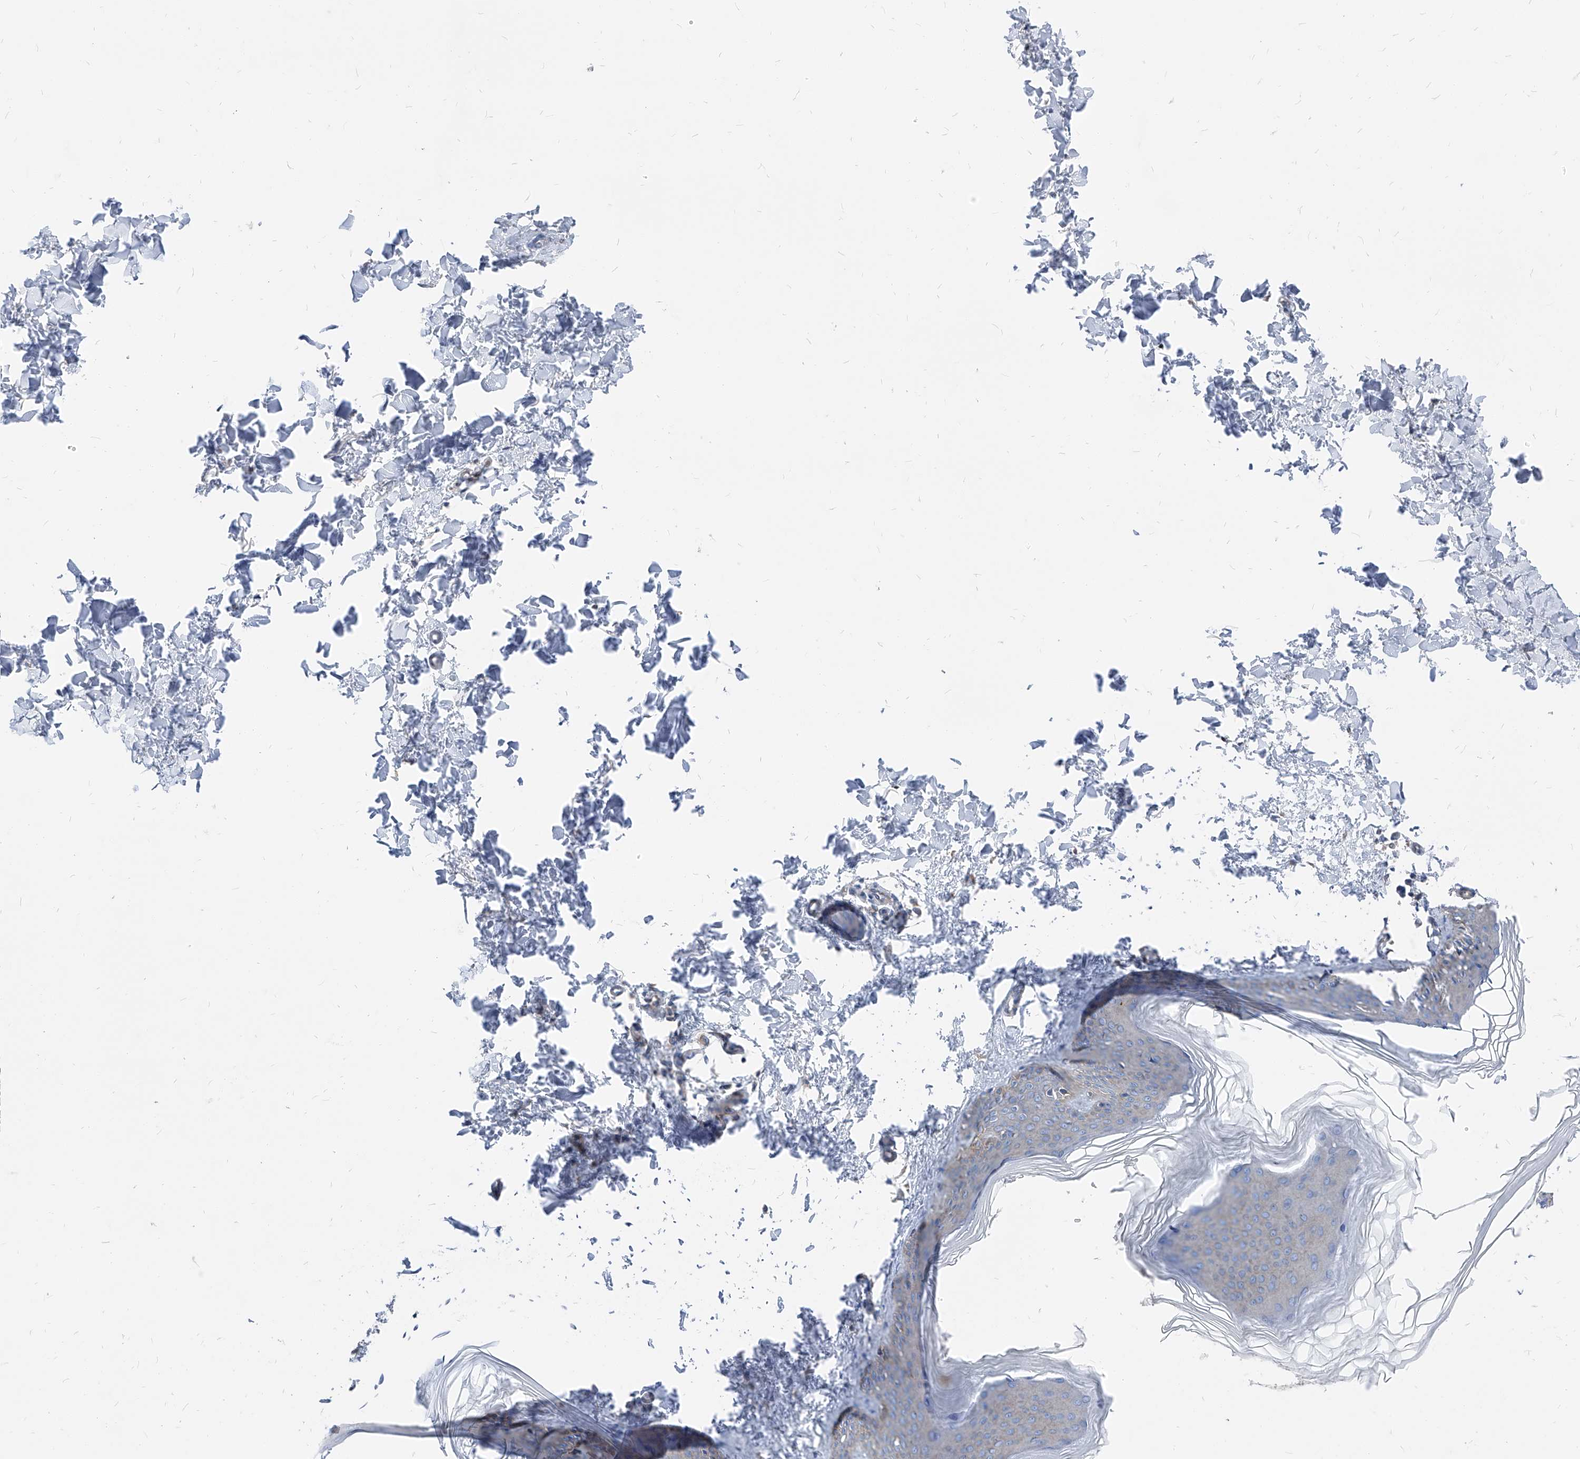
{"staining": {"intensity": "negative", "quantity": "none", "location": "none"}, "tissue": "skin", "cell_type": "Fibroblasts", "image_type": "normal", "snomed": [{"axis": "morphology", "description": "Normal tissue, NOS"}, {"axis": "topography", "description": "Skin"}], "caption": "This micrograph is of unremarkable skin stained with IHC to label a protein in brown with the nuclei are counter-stained blue. There is no positivity in fibroblasts.", "gene": "AGPS", "patient": {"sex": "female", "age": 27}}